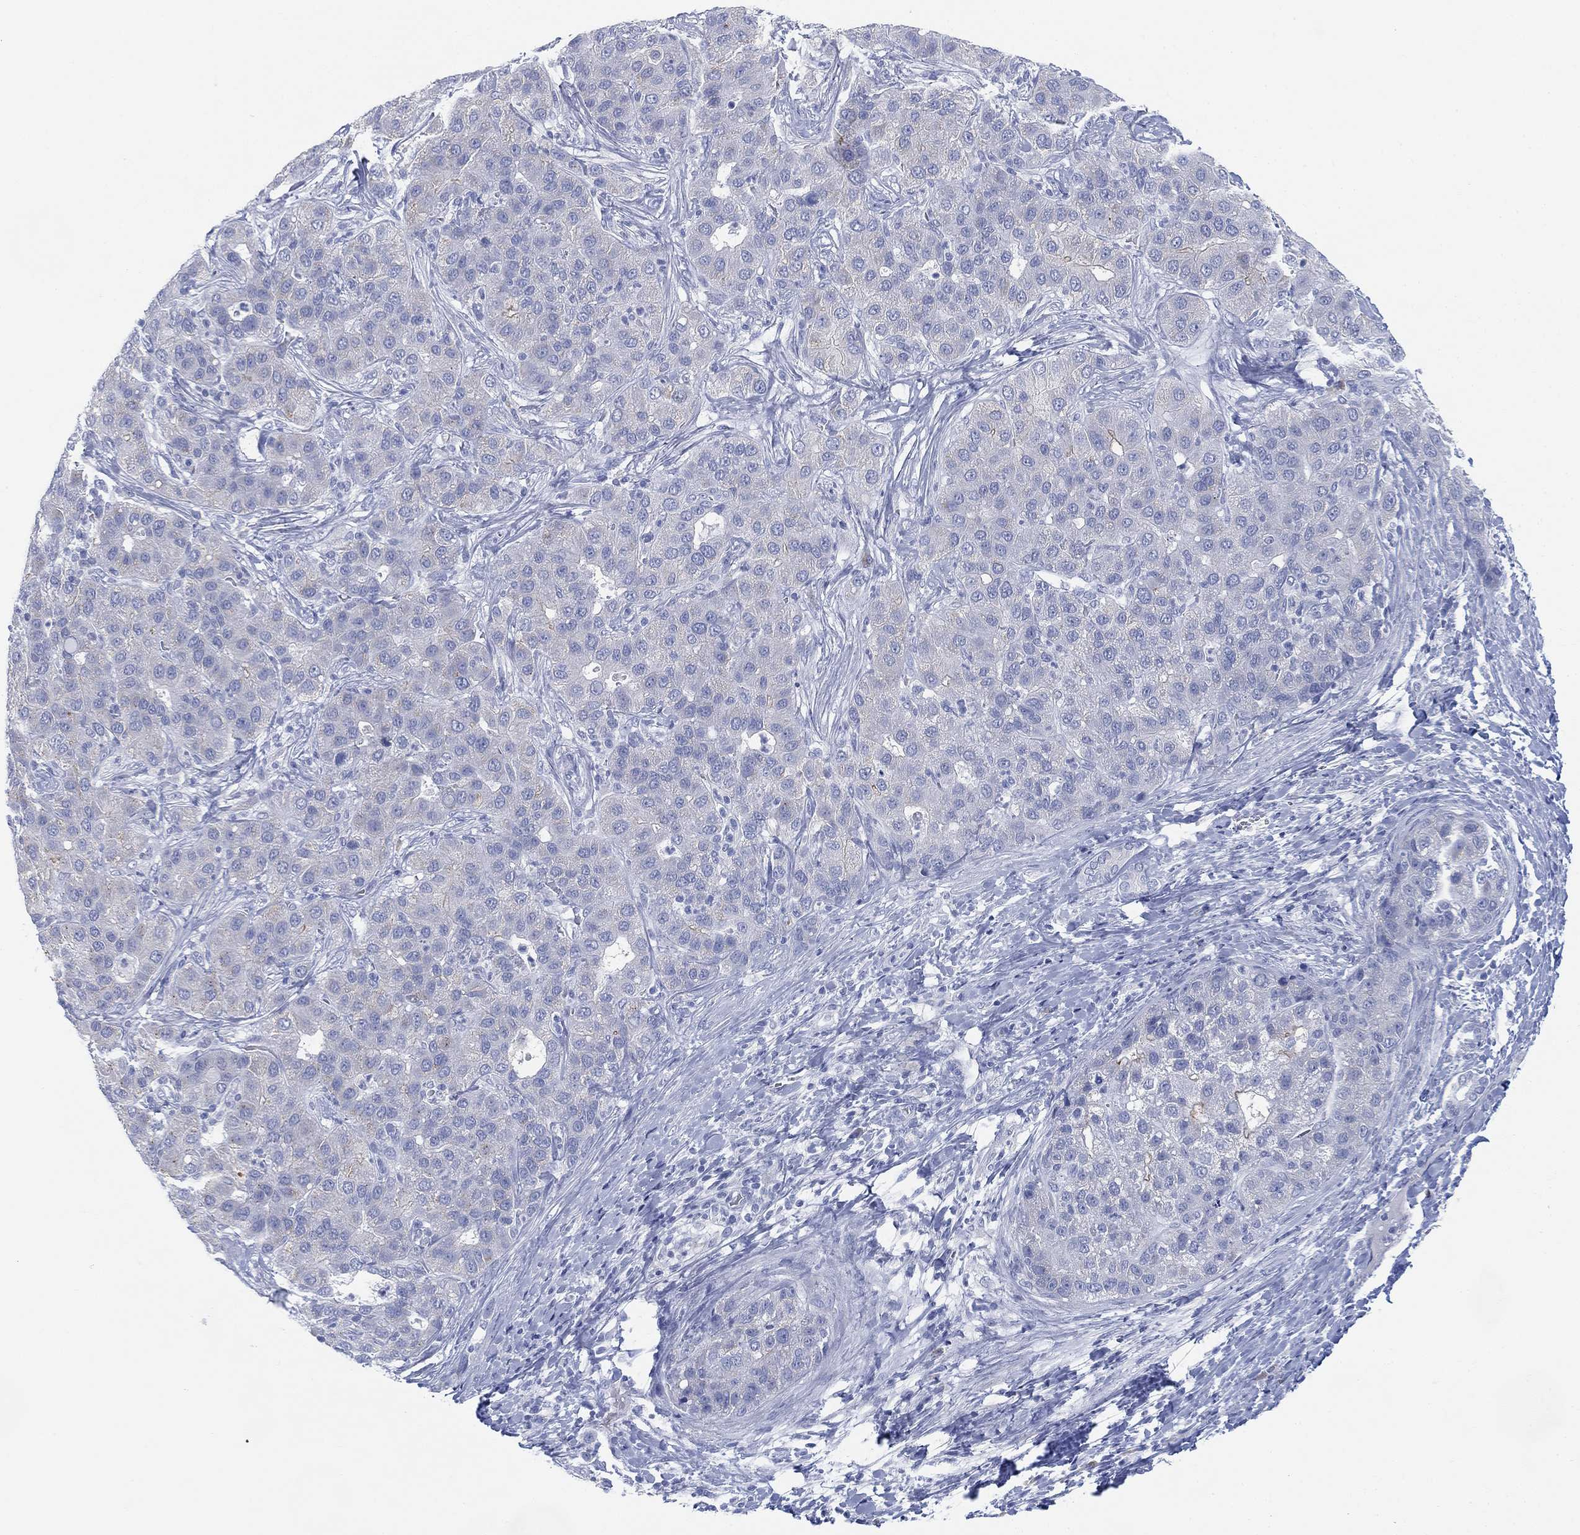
{"staining": {"intensity": "negative", "quantity": "none", "location": "none"}, "tissue": "liver cancer", "cell_type": "Tumor cells", "image_type": "cancer", "snomed": [{"axis": "morphology", "description": "Carcinoma, Hepatocellular, NOS"}, {"axis": "topography", "description": "Liver"}], "caption": "The micrograph demonstrates no significant expression in tumor cells of liver hepatocellular carcinoma.", "gene": "GCNA", "patient": {"sex": "male", "age": 65}}